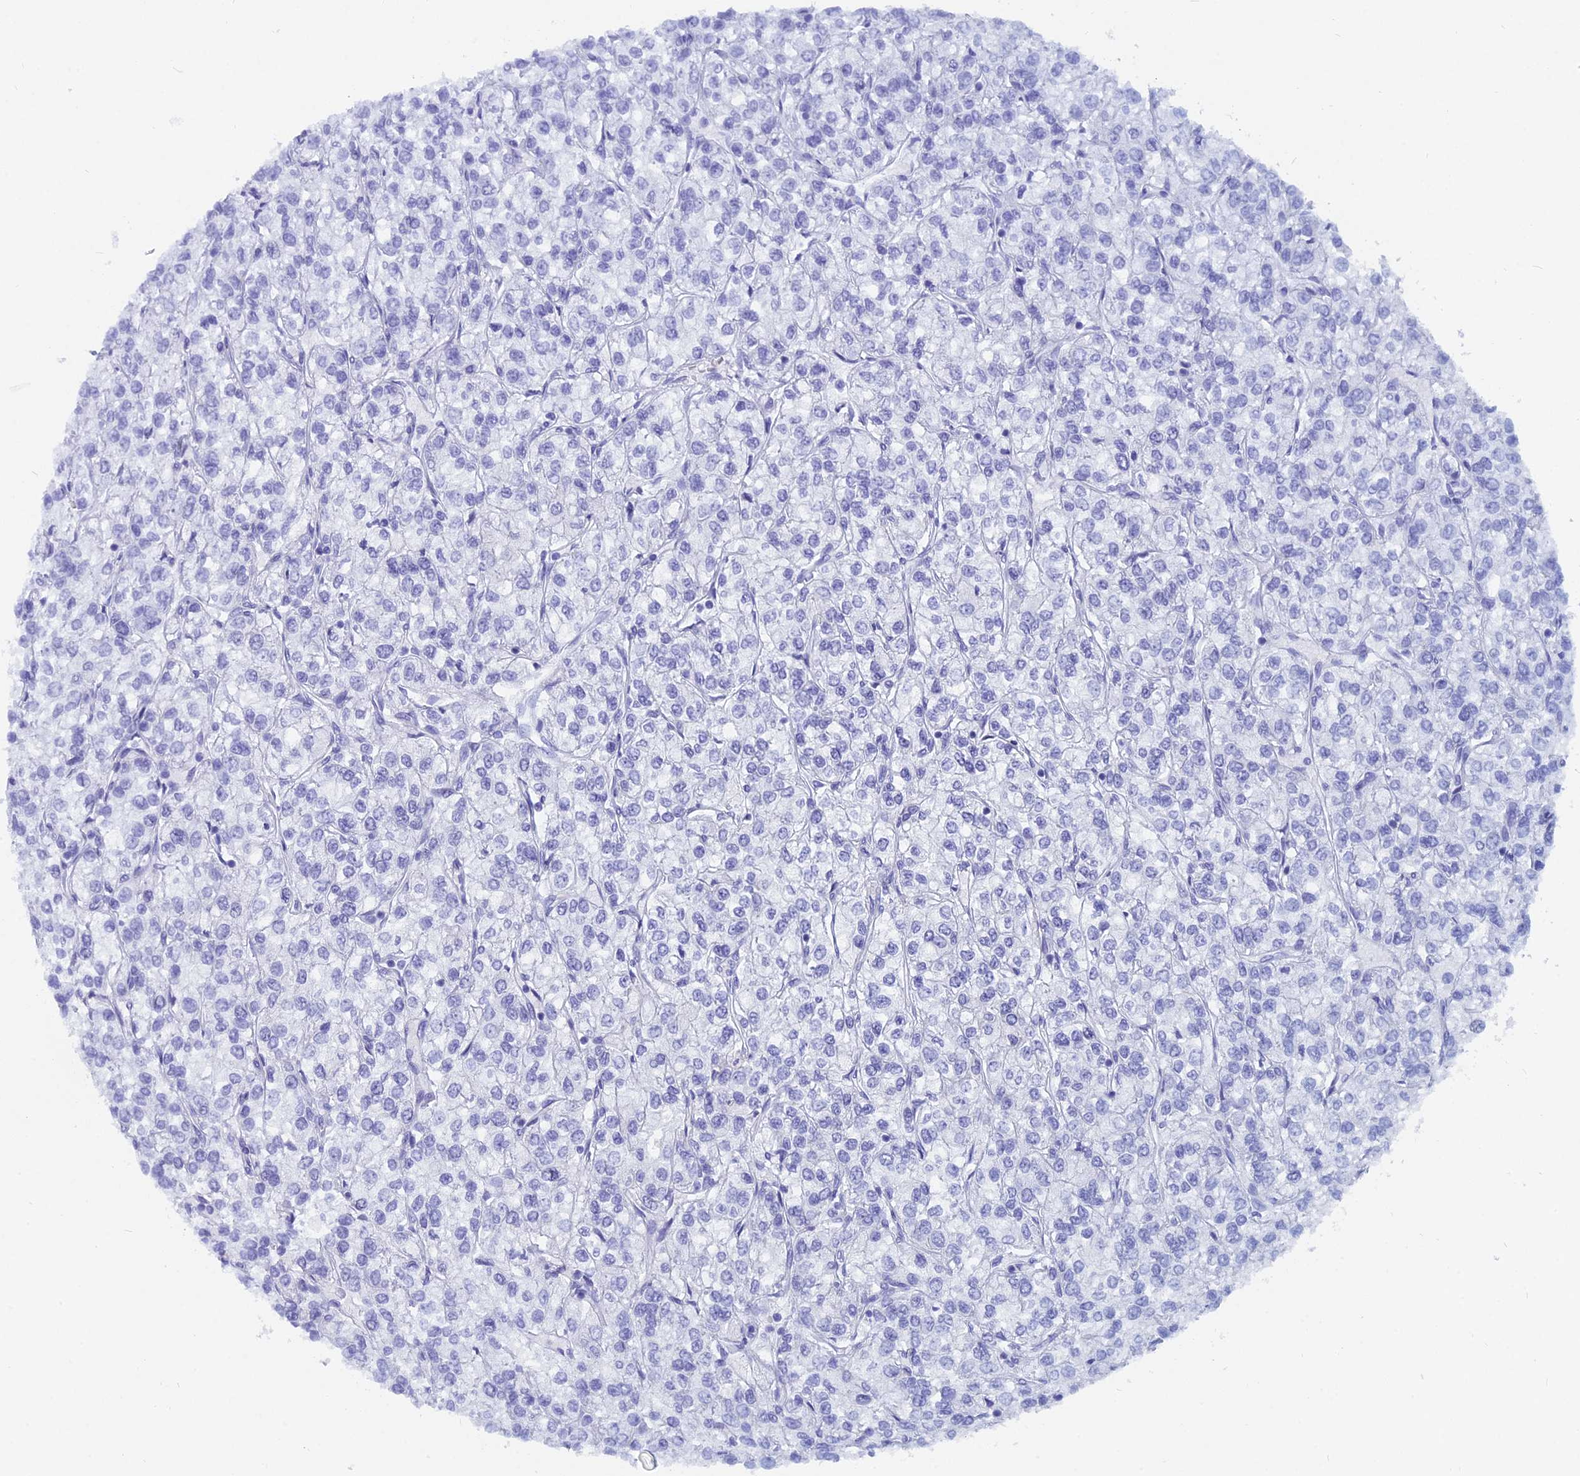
{"staining": {"intensity": "negative", "quantity": "none", "location": "none"}, "tissue": "renal cancer", "cell_type": "Tumor cells", "image_type": "cancer", "snomed": [{"axis": "morphology", "description": "Adenocarcinoma, NOS"}, {"axis": "topography", "description": "Kidney"}], "caption": "This is an immunohistochemistry micrograph of renal adenocarcinoma. There is no positivity in tumor cells.", "gene": "CAPS", "patient": {"sex": "male", "age": 80}}